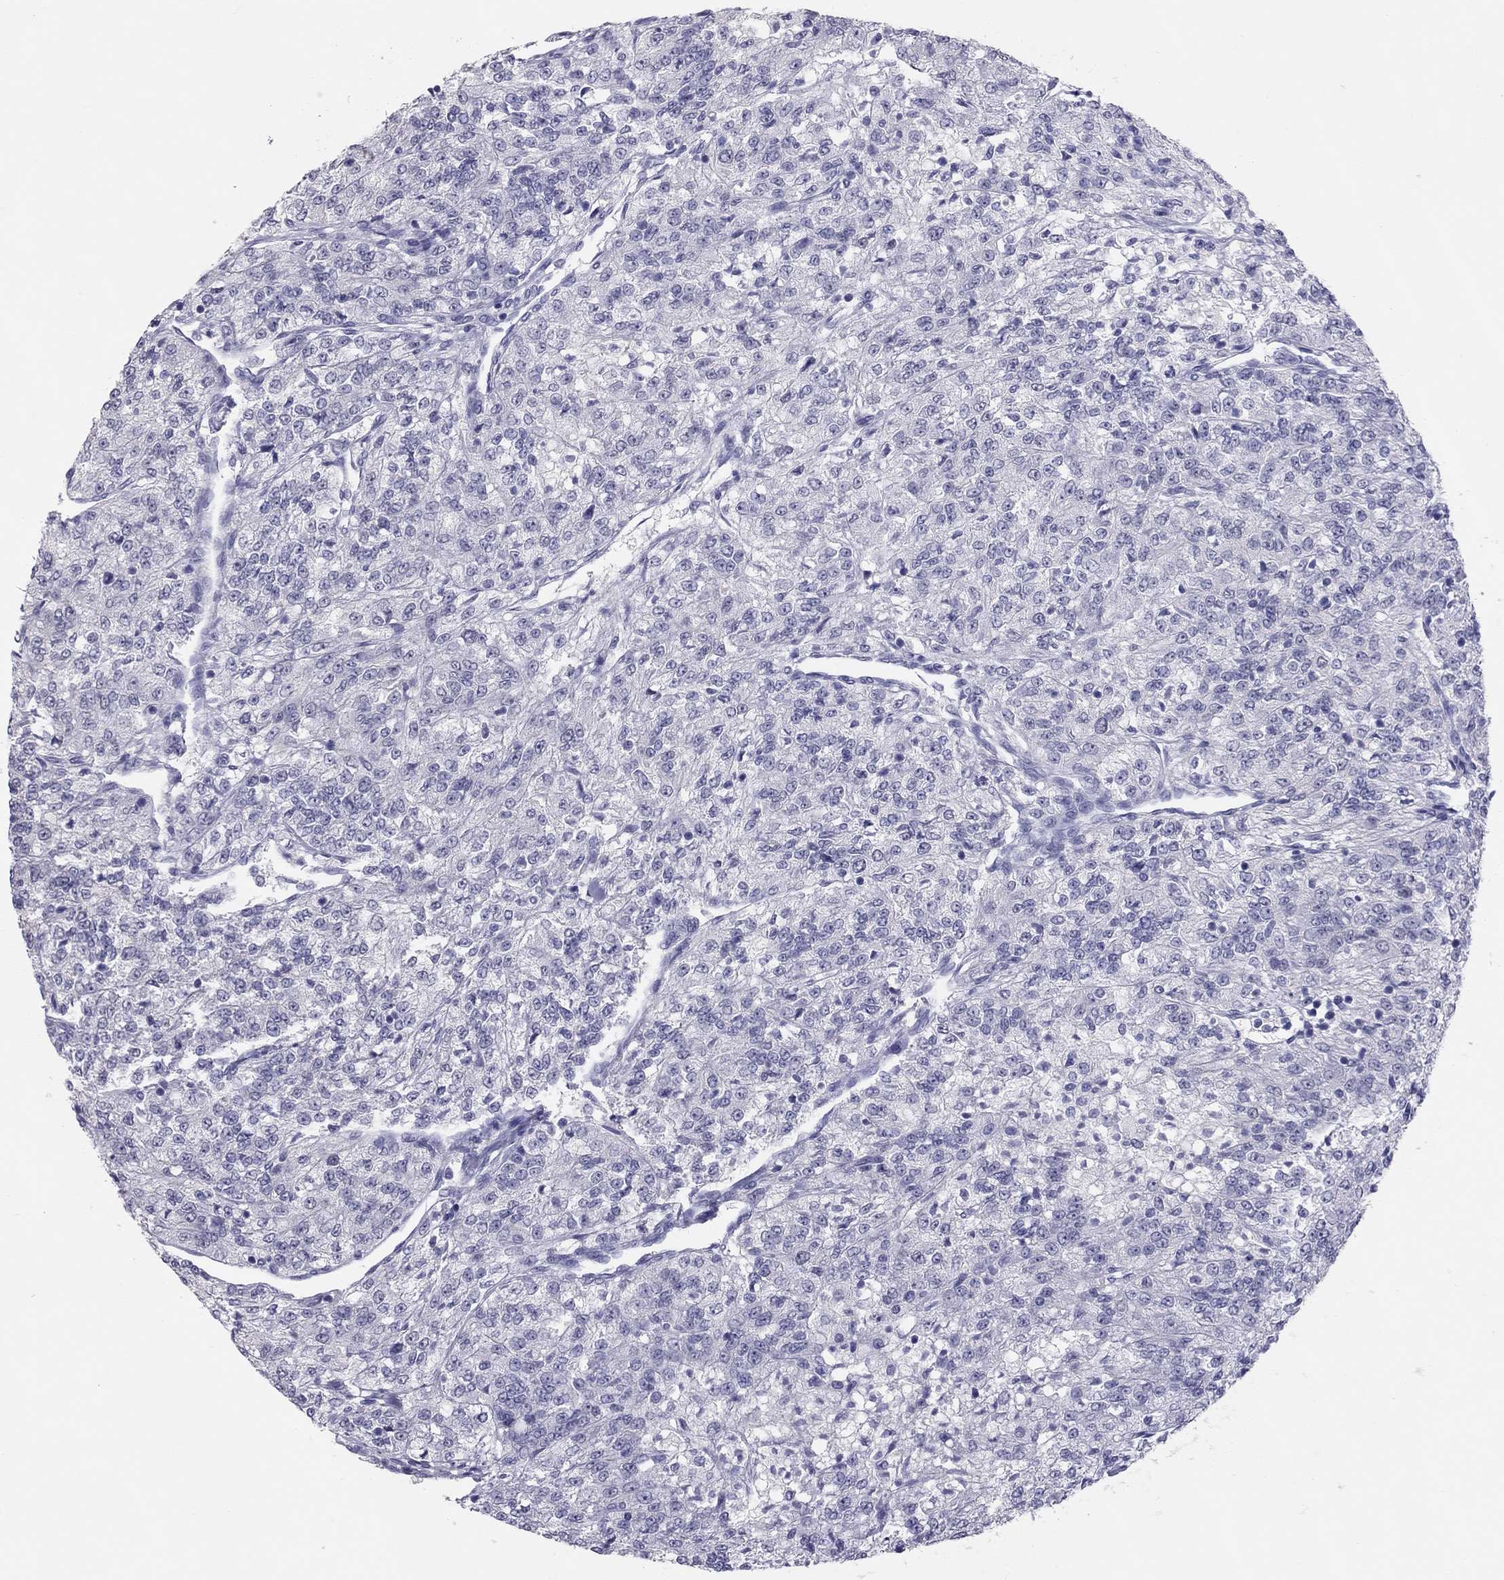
{"staining": {"intensity": "negative", "quantity": "none", "location": "none"}, "tissue": "renal cancer", "cell_type": "Tumor cells", "image_type": "cancer", "snomed": [{"axis": "morphology", "description": "Adenocarcinoma, NOS"}, {"axis": "topography", "description": "Kidney"}], "caption": "There is no significant staining in tumor cells of renal adenocarcinoma.", "gene": "PHOX2A", "patient": {"sex": "female", "age": 63}}